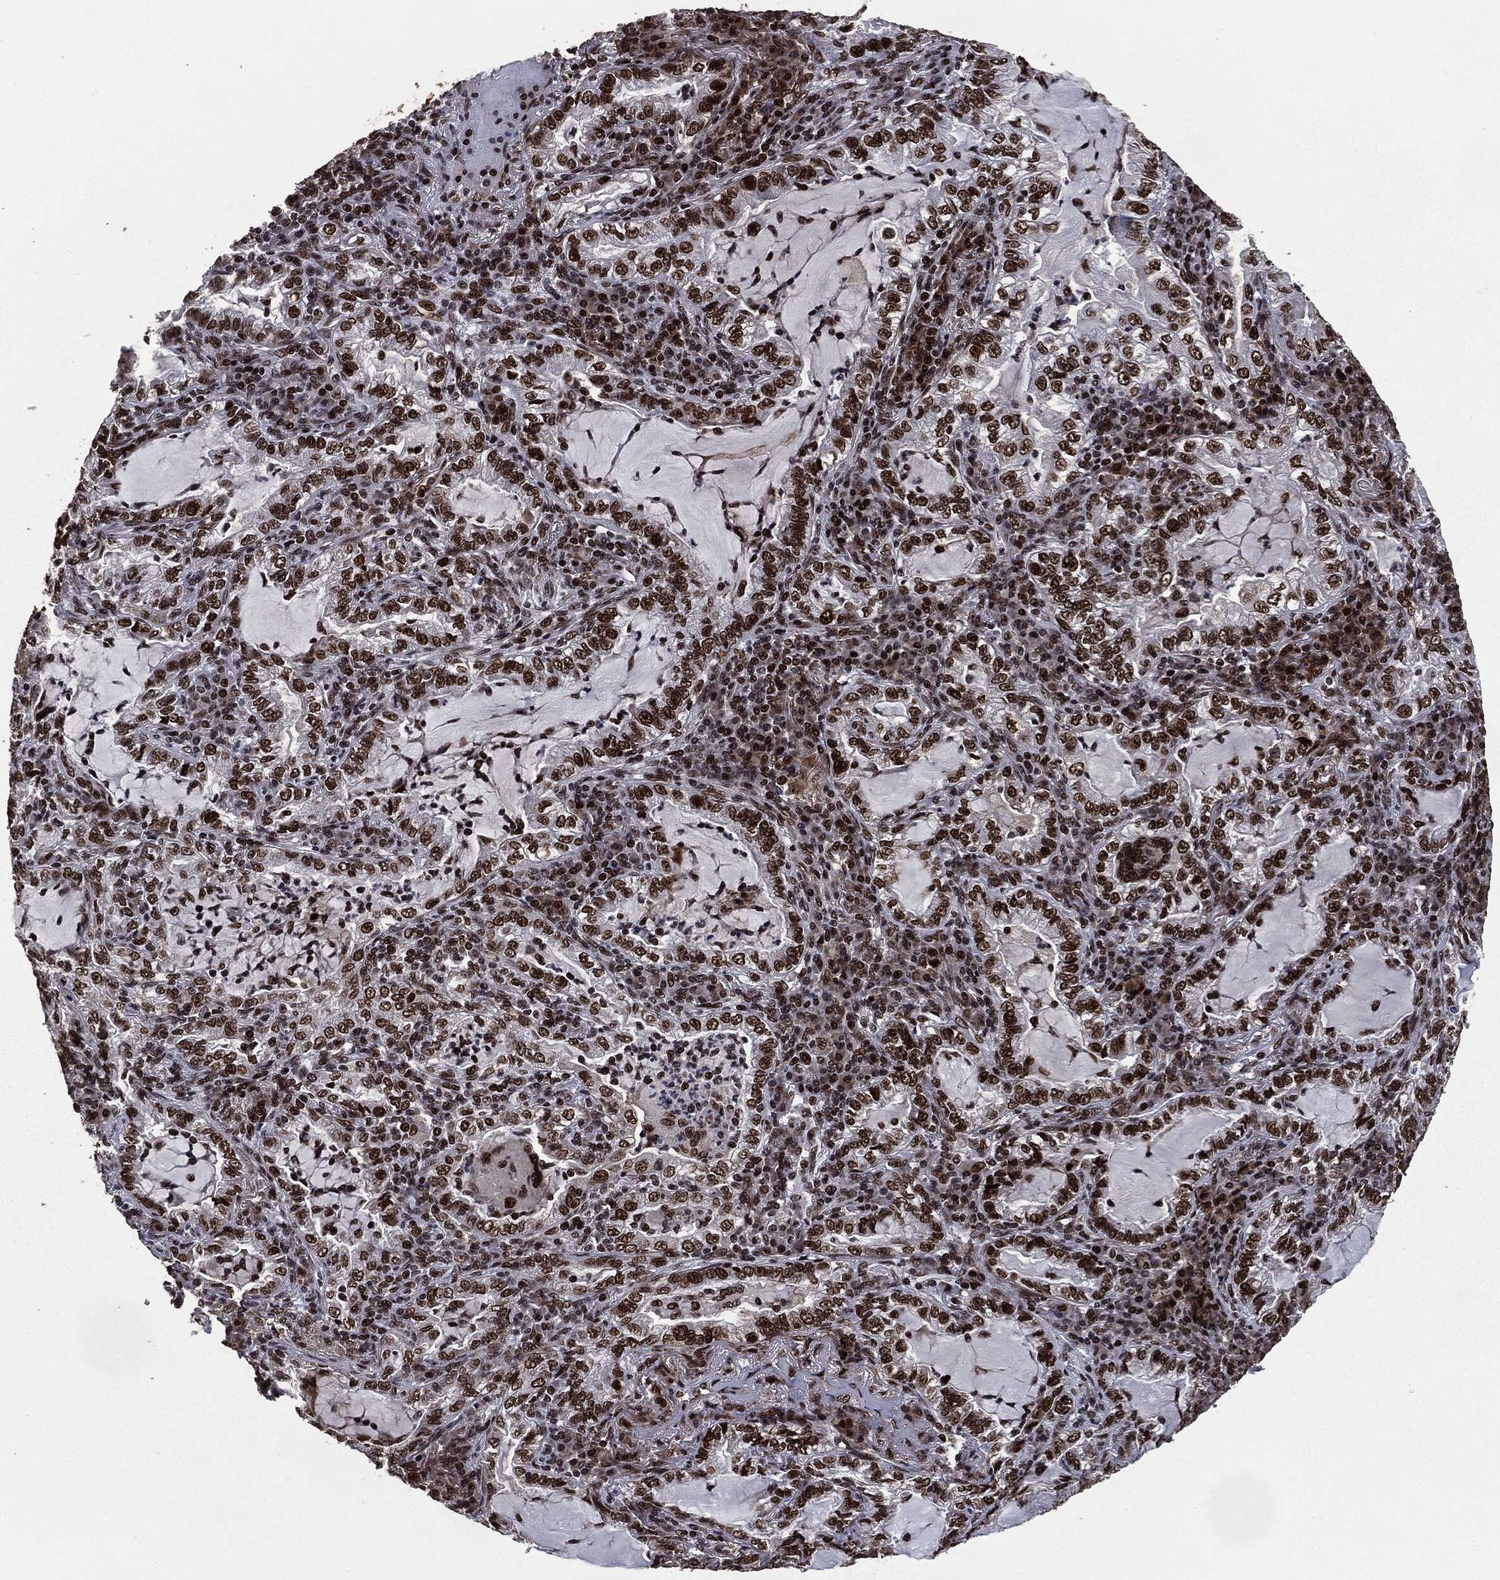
{"staining": {"intensity": "strong", "quantity": ">75%", "location": "nuclear"}, "tissue": "lung cancer", "cell_type": "Tumor cells", "image_type": "cancer", "snomed": [{"axis": "morphology", "description": "Adenocarcinoma, NOS"}, {"axis": "topography", "description": "Lung"}], "caption": "Human lung cancer stained with a protein marker exhibits strong staining in tumor cells.", "gene": "DVL2", "patient": {"sex": "female", "age": 73}}